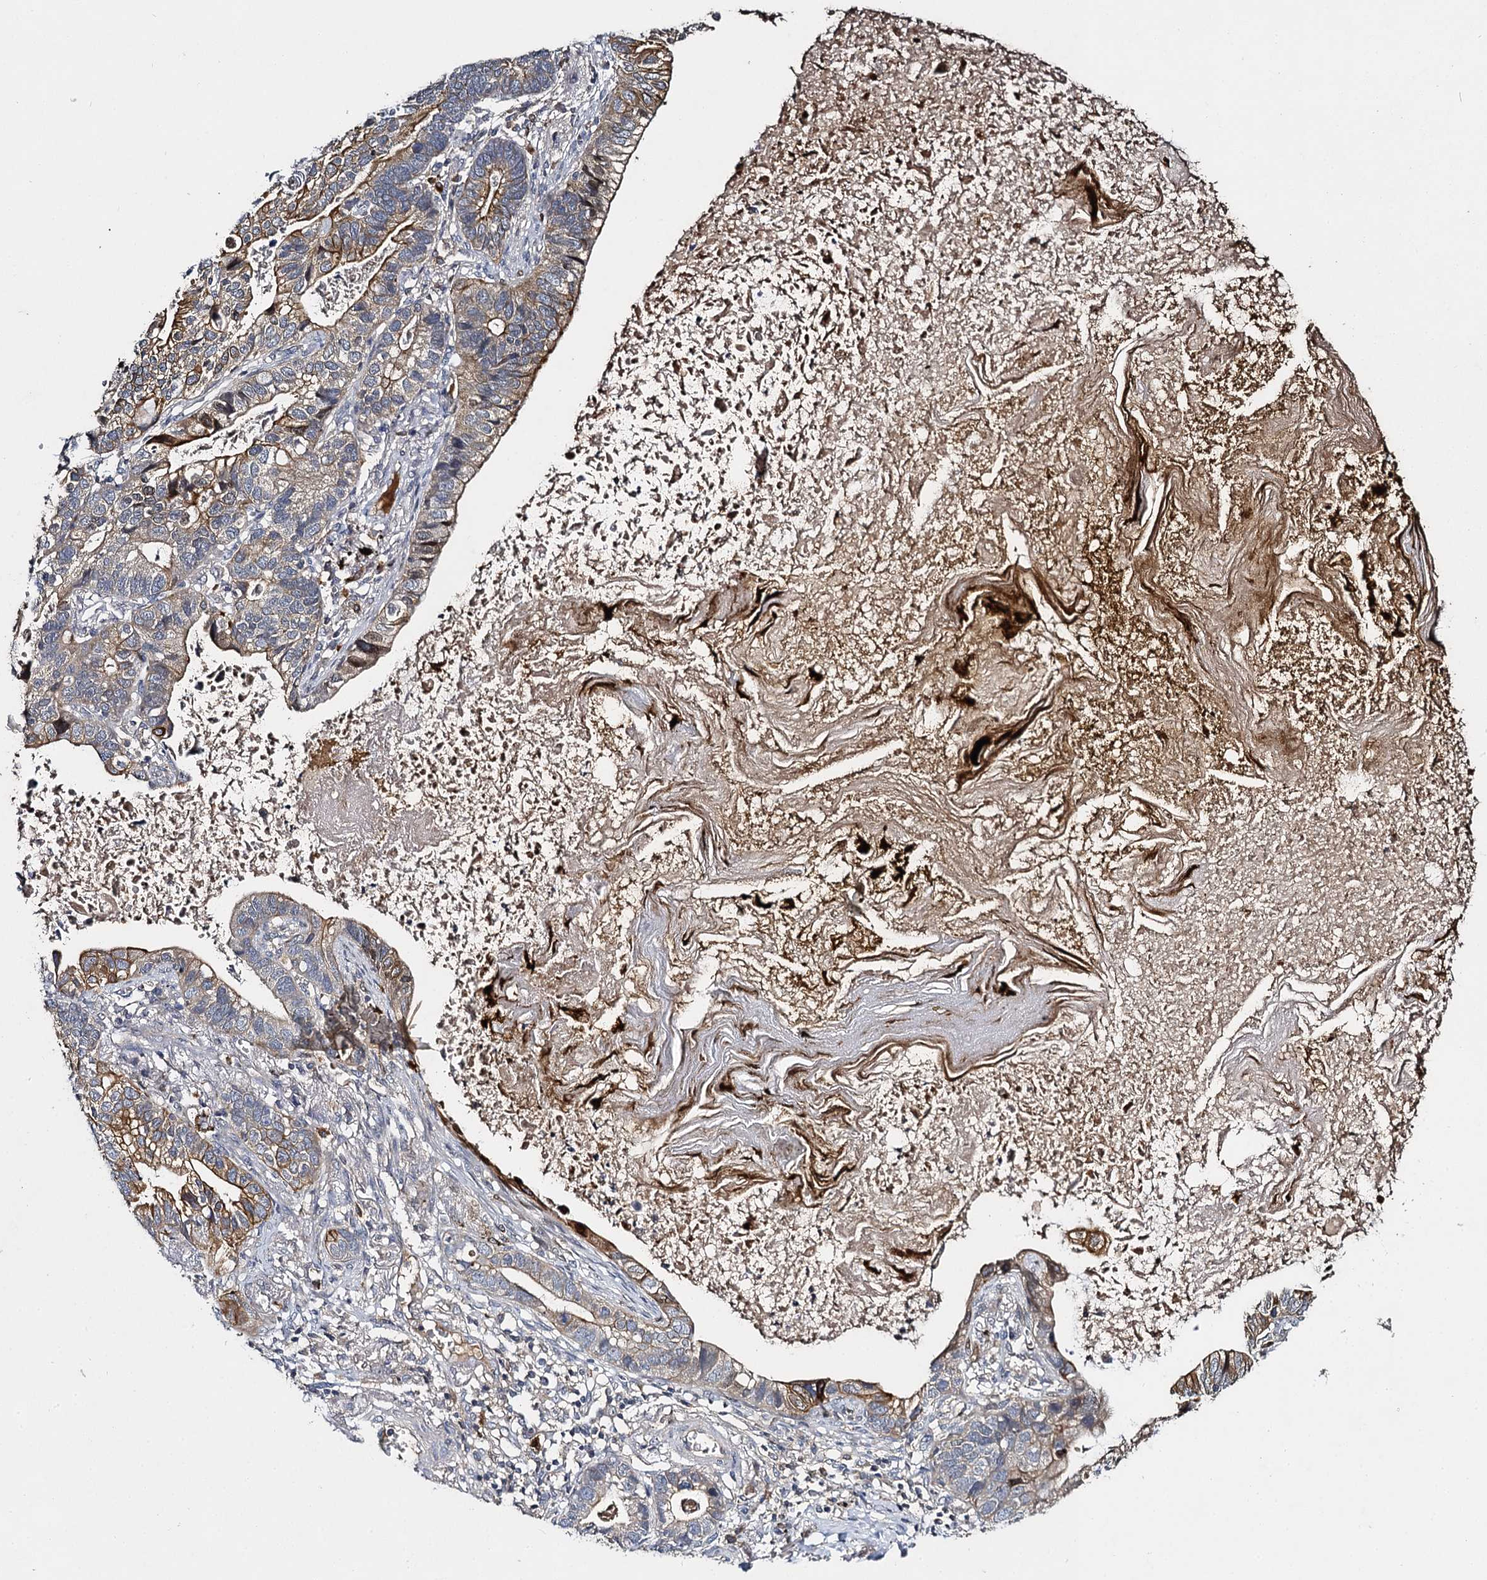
{"staining": {"intensity": "moderate", "quantity": "25%-75%", "location": "cytoplasmic/membranous"}, "tissue": "lung cancer", "cell_type": "Tumor cells", "image_type": "cancer", "snomed": [{"axis": "morphology", "description": "Adenocarcinoma, NOS"}, {"axis": "topography", "description": "Lung"}], "caption": "Brown immunohistochemical staining in human lung cancer (adenocarcinoma) exhibits moderate cytoplasmic/membranous staining in approximately 25%-75% of tumor cells.", "gene": "SLC11A2", "patient": {"sex": "male", "age": 67}}